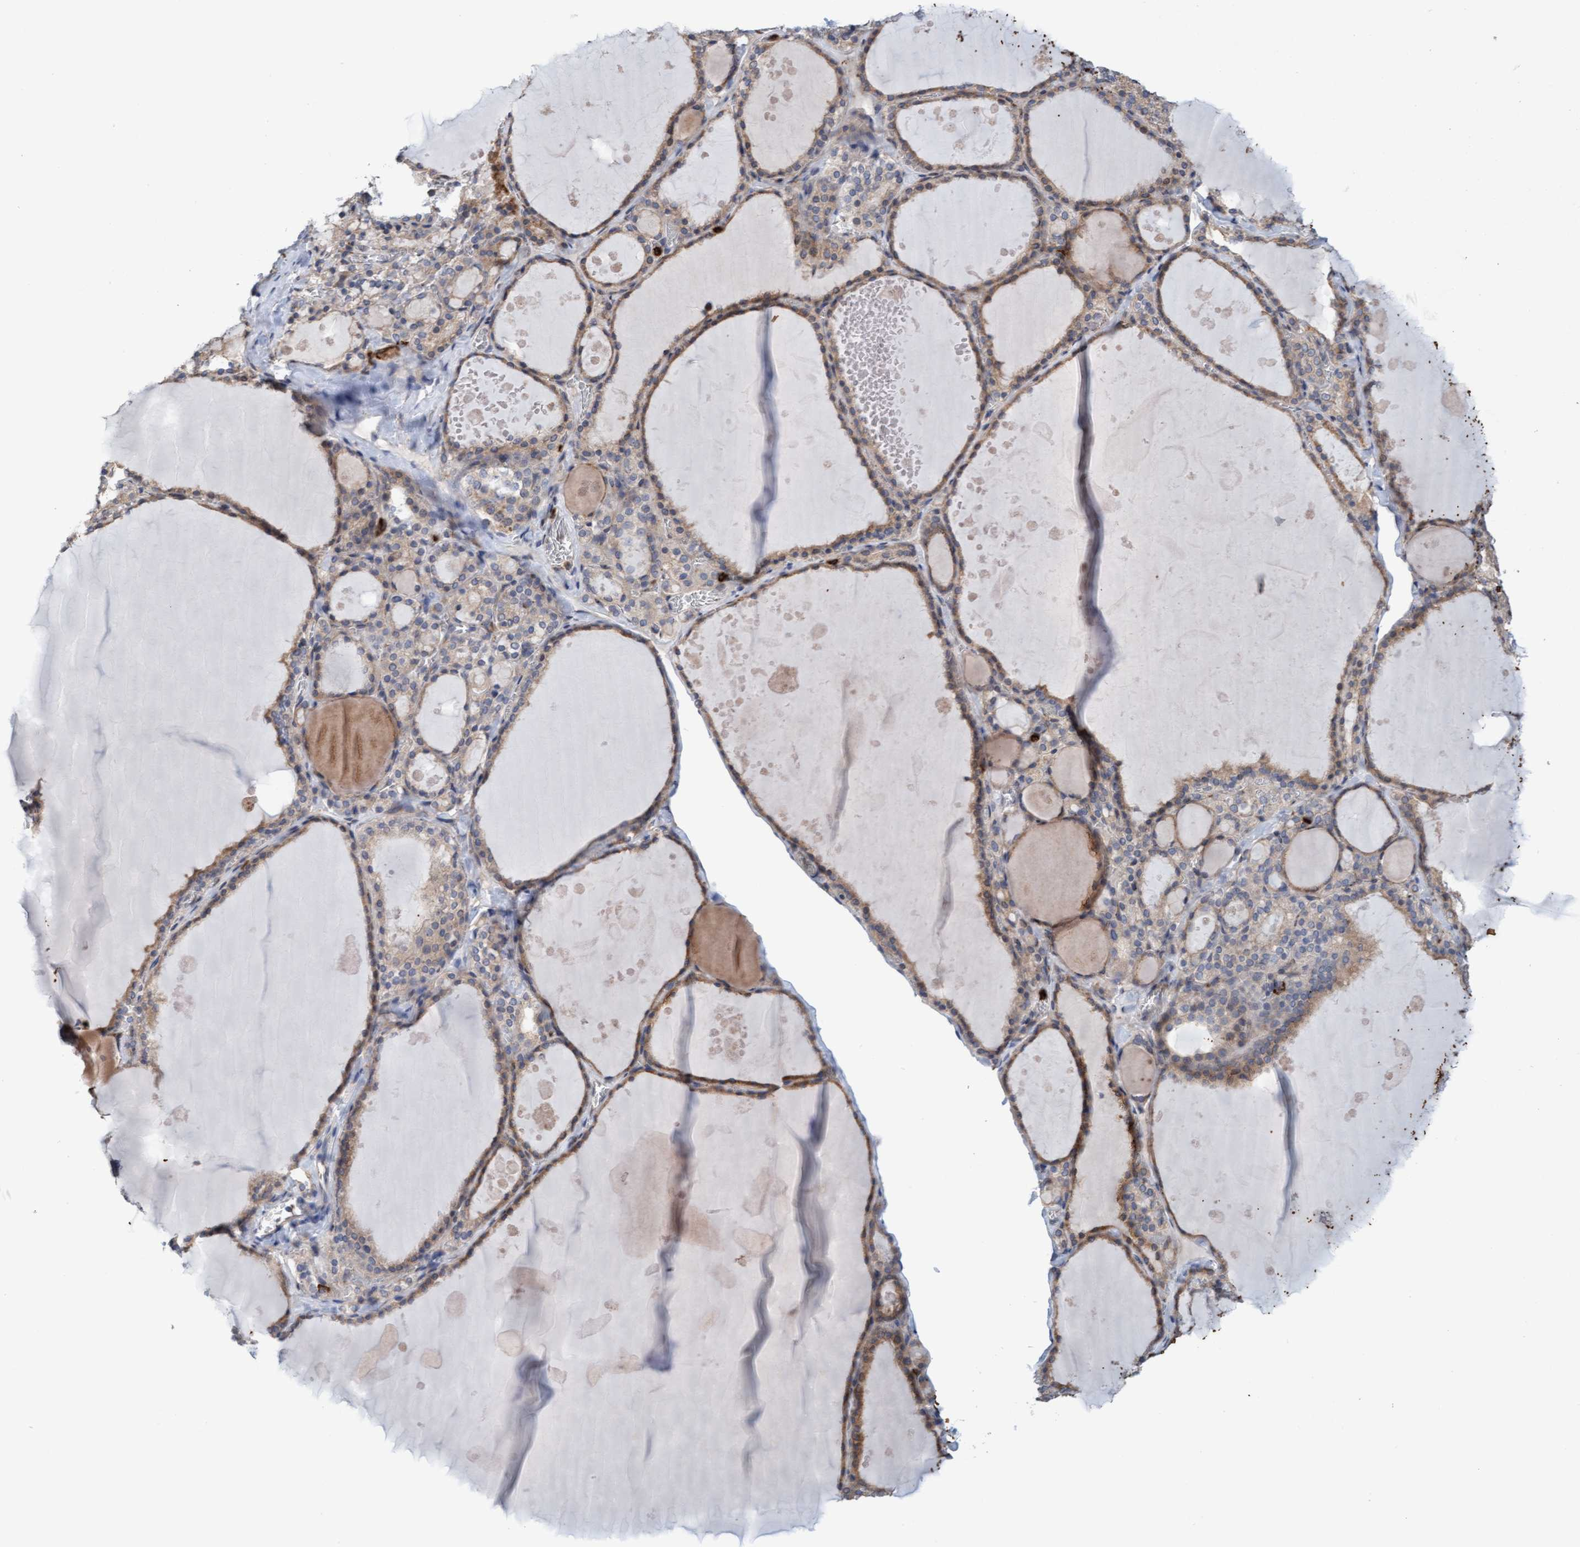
{"staining": {"intensity": "moderate", "quantity": ">75%", "location": "cytoplasmic/membranous"}, "tissue": "thyroid gland", "cell_type": "Glandular cells", "image_type": "normal", "snomed": [{"axis": "morphology", "description": "Normal tissue, NOS"}, {"axis": "topography", "description": "Thyroid gland"}], "caption": "This photomicrograph exhibits immunohistochemistry staining of unremarkable human thyroid gland, with medium moderate cytoplasmic/membranous staining in about >75% of glandular cells.", "gene": "MMP8", "patient": {"sex": "male", "age": 56}}